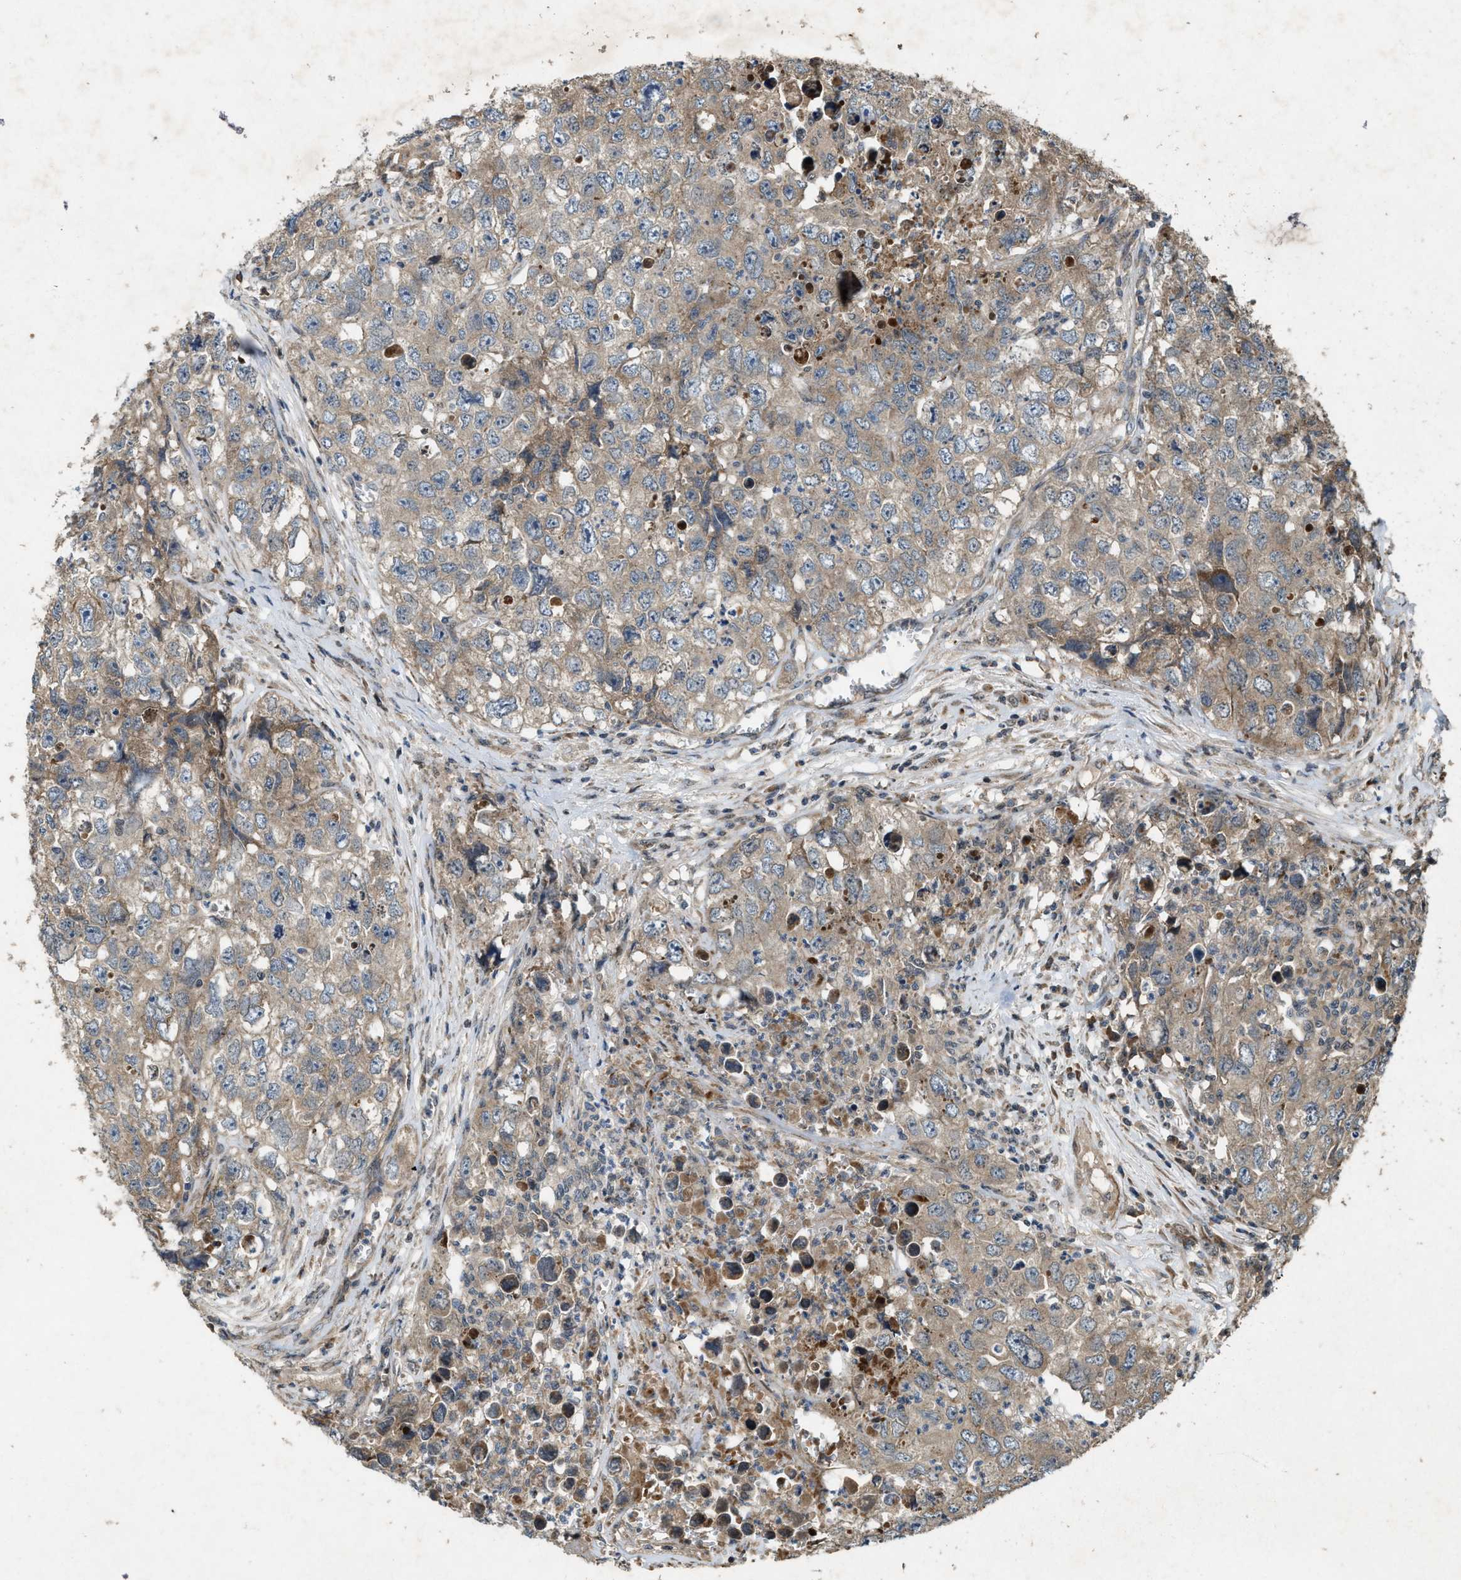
{"staining": {"intensity": "weak", "quantity": ">75%", "location": "cytoplasmic/membranous"}, "tissue": "testis cancer", "cell_type": "Tumor cells", "image_type": "cancer", "snomed": [{"axis": "morphology", "description": "Seminoma, NOS"}, {"axis": "morphology", "description": "Carcinoma, Embryonal, NOS"}, {"axis": "topography", "description": "Testis"}], "caption": "Tumor cells reveal weak cytoplasmic/membranous staining in about >75% of cells in embryonal carcinoma (testis). The protein of interest is shown in brown color, while the nuclei are stained blue.", "gene": "PDP2", "patient": {"sex": "male", "age": 43}}